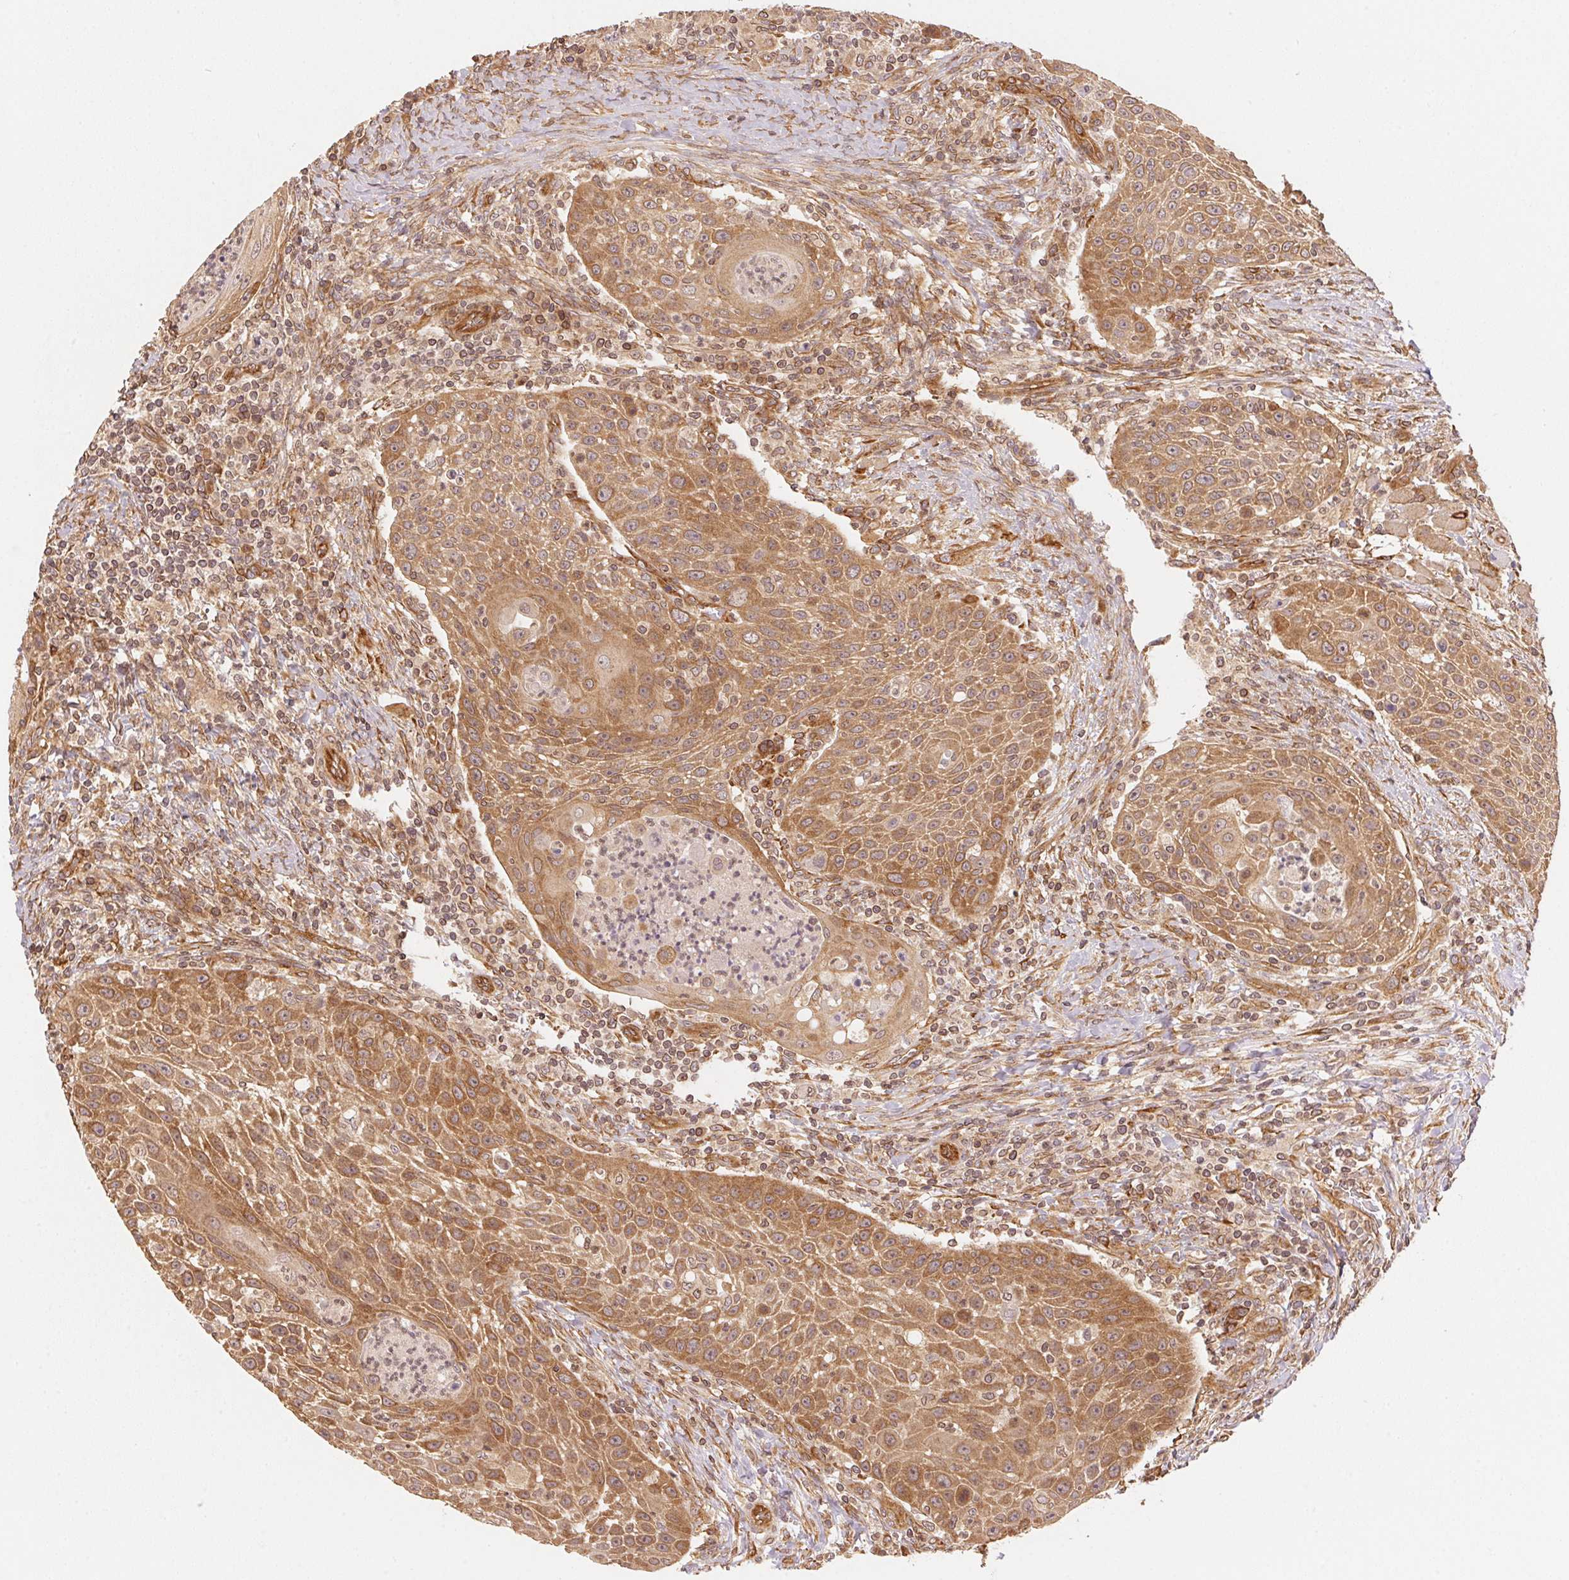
{"staining": {"intensity": "moderate", "quantity": ">75%", "location": "cytoplasmic/membranous"}, "tissue": "head and neck cancer", "cell_type": "Tumor cells", "image_type": "cancer", "snomed": [{"axis": "morphology", "description": "Squamous cell carcinoma, NOS"}, {"axis": "topography", "description": "Head-Neck"}], "caption": "Immunohistochemical staining of head and neck squamous cell carcinoma displays moderate cytoplasmic/membranous protein positivity in approximately >75% of tumor cells.", "gene": "STRN4", "patient": {"sex": "male", "age": 69}}